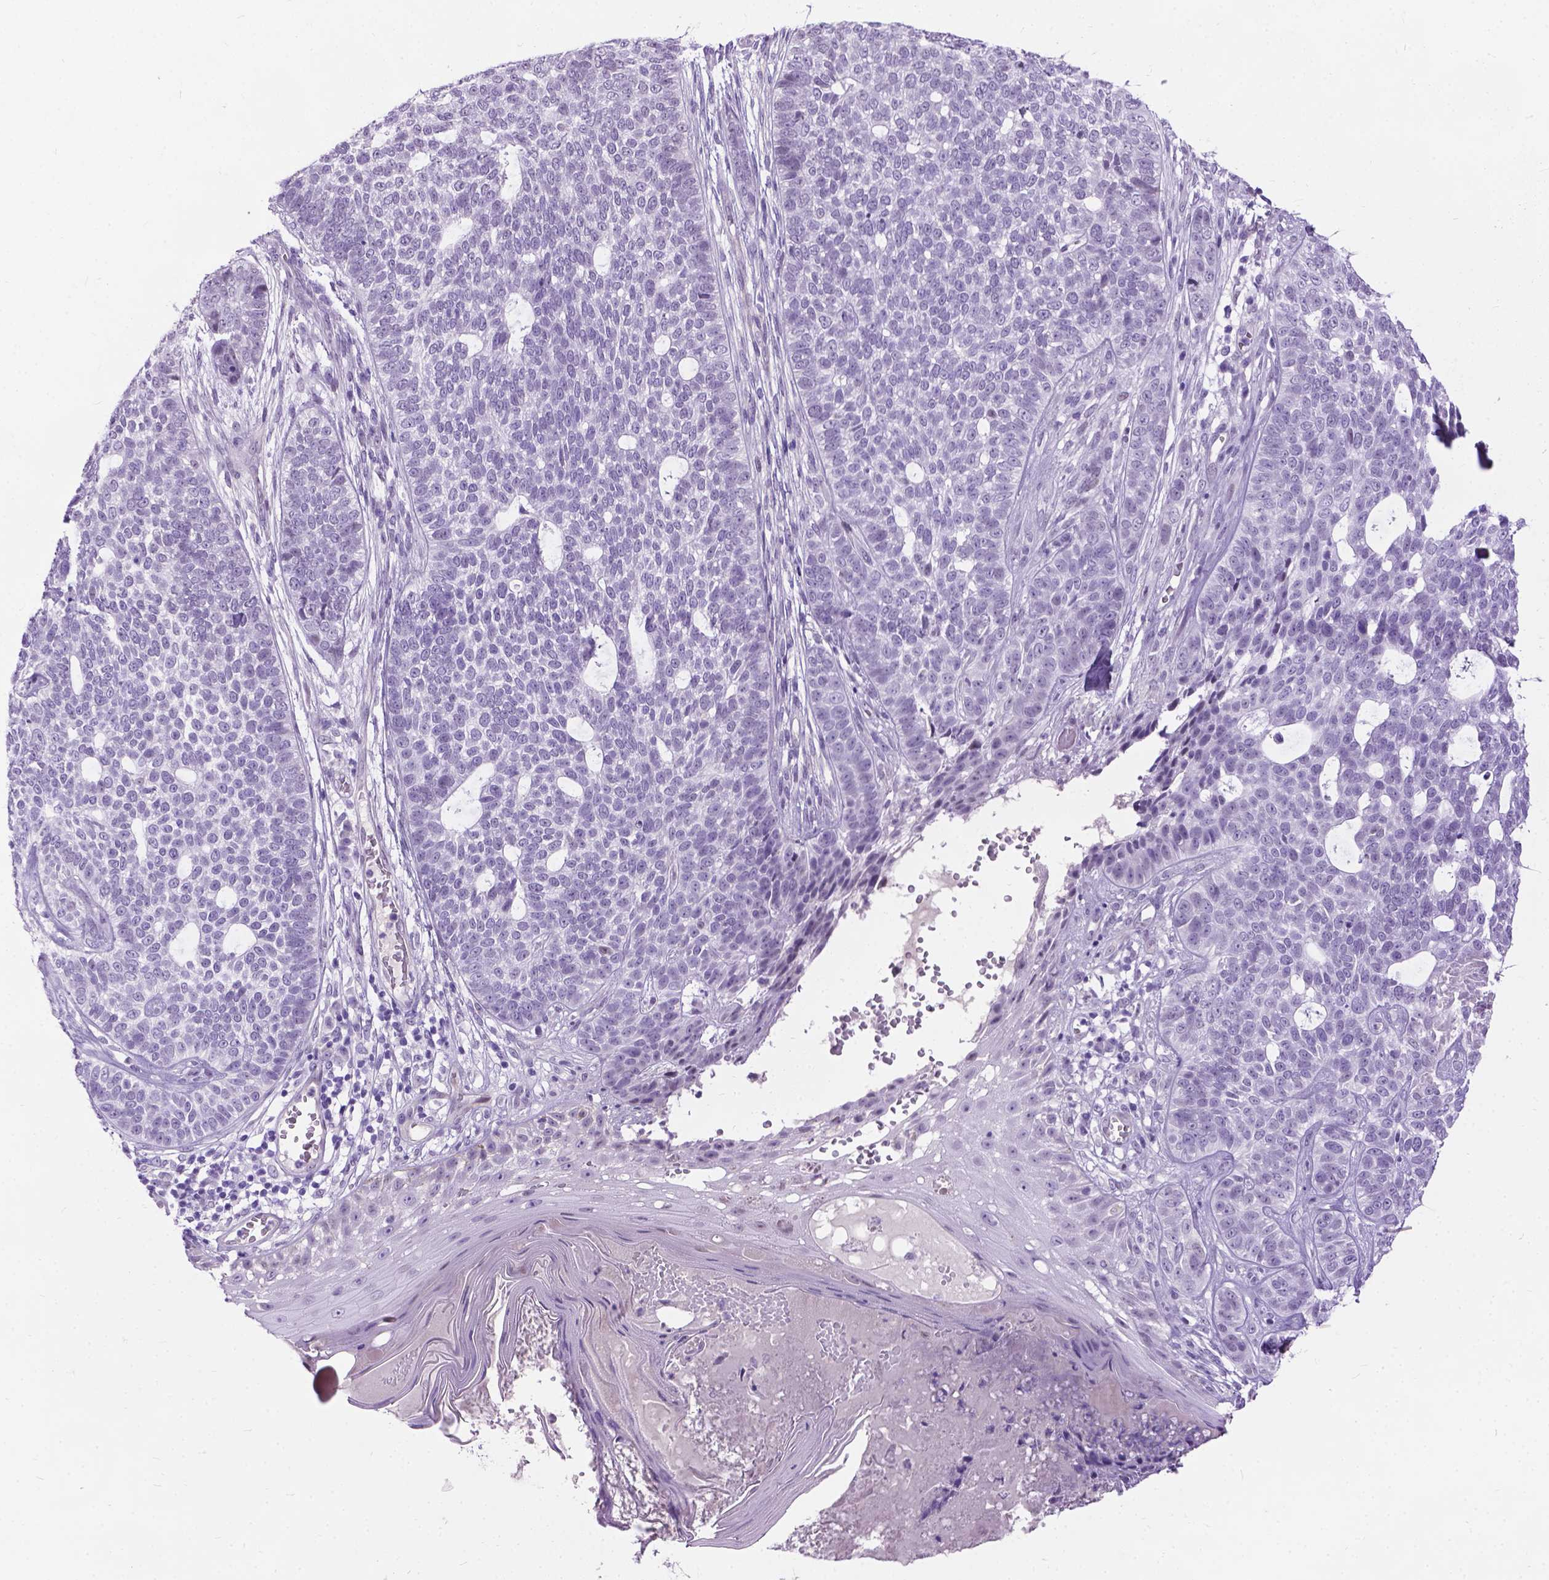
{"staining": {"intensity": "negative", "quantity": "none", "location": "none"}, "tissue": "skin cancer", "cell_type": "Tumor cells", "image_type": "cancer", "snomed": [{"axis": "morphology", "description": "Basal cell carcinoma"}, {"axis": "topography", "description": "Skin"}], "caption": "The immunohistochemistry image has no significant staining in tumor cells of skin basal cell carcinoma tissue.", "gene": "PROB1", "patient": {"sex": "female", "age": 69}}